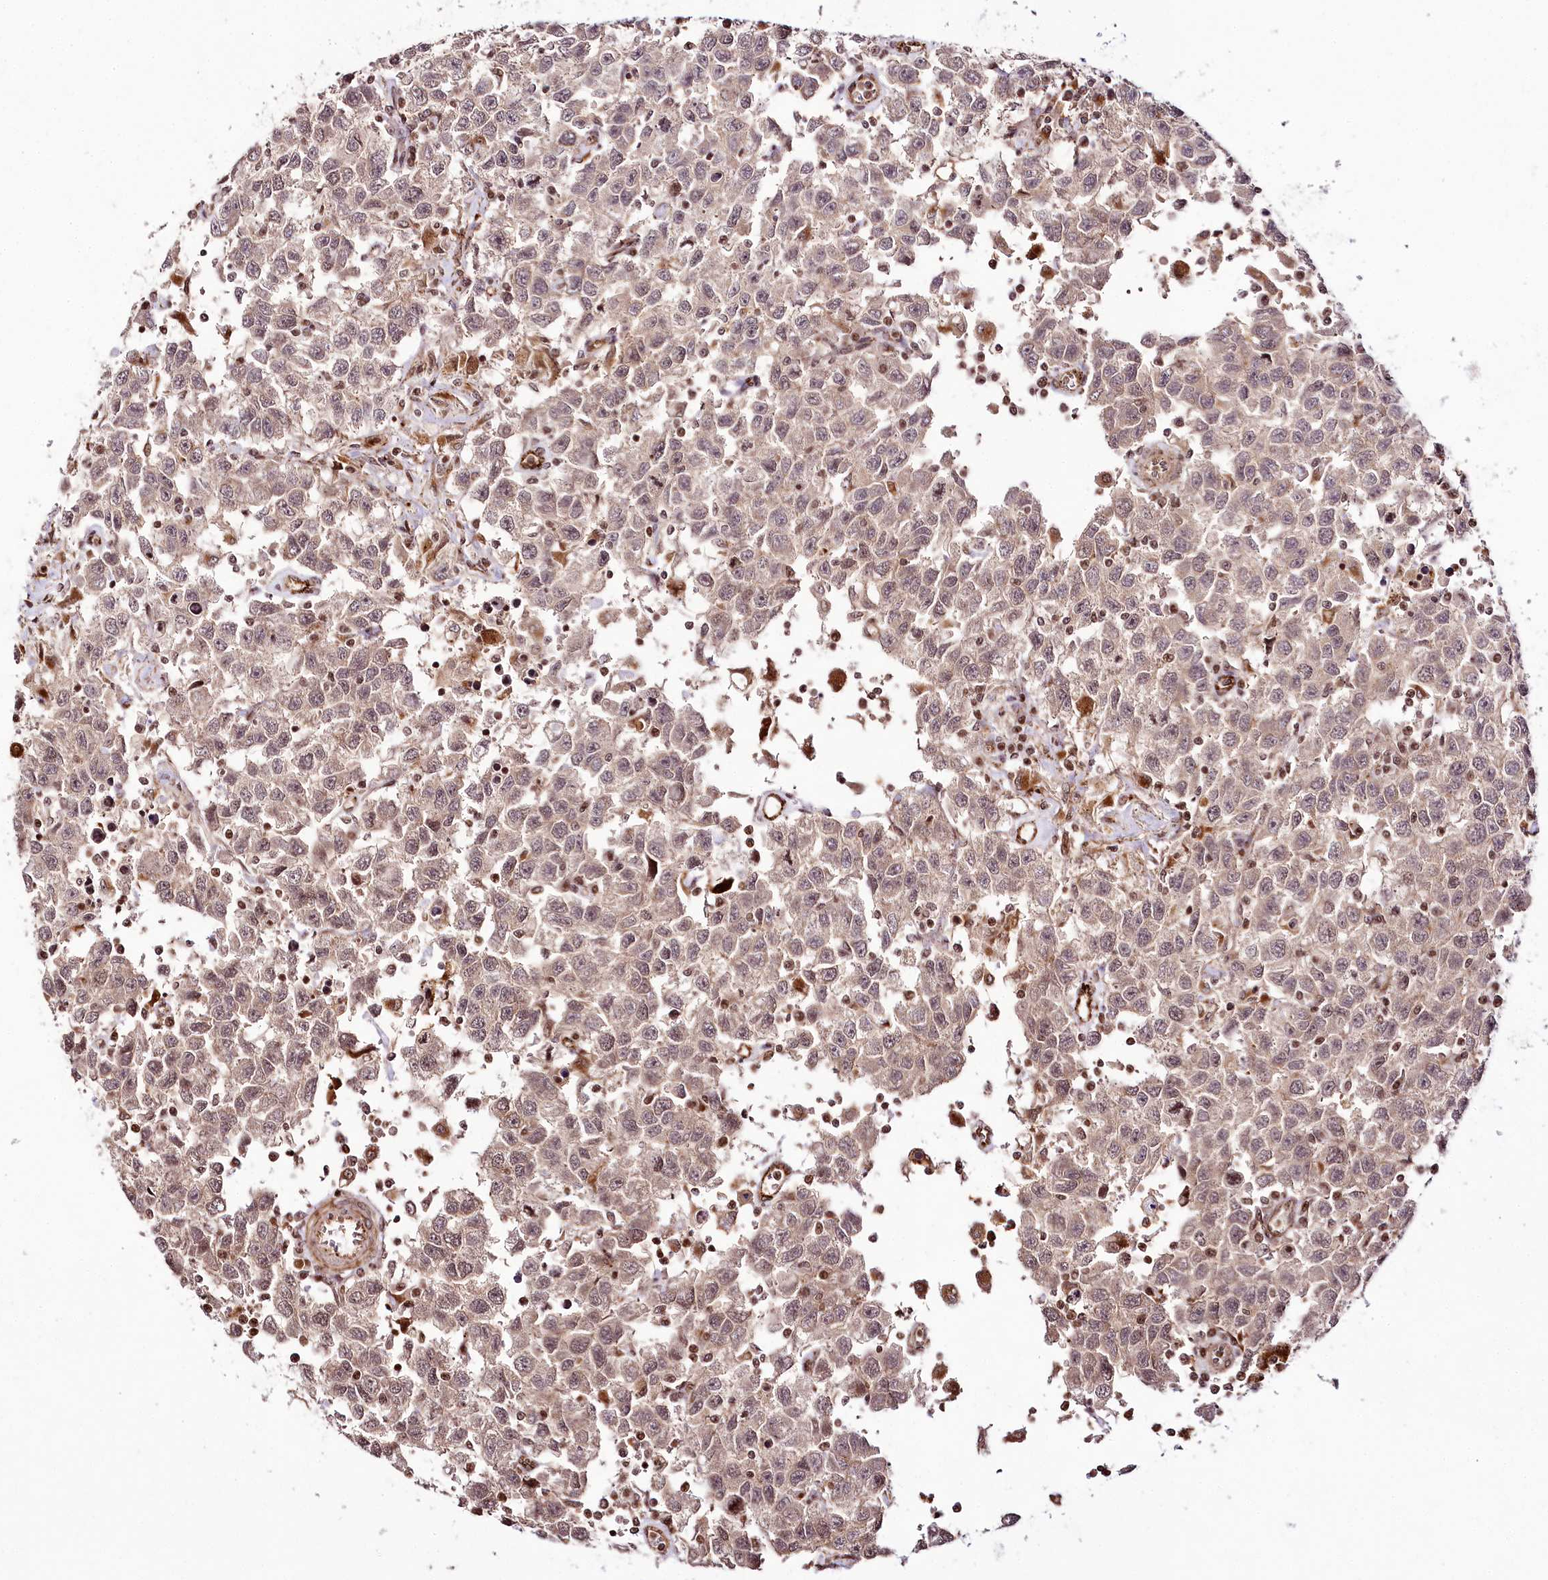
{"staining": {"intensity": "weak", "quantity": "25%-75%", "location": "nuclear"}, "tissue": "testis cancer", "cell_type": "Tumor cells", "image_type": "cancer", "snomed": [{"axis": "morphology", "description": "Seminoma, NOS"}, {"axis": "topography", "description": "Testis"}], "caption": "Protein staining exhibits weak nuclear expression in approximately 25%-75% of tumor cells in testis cancer.", "gene": "HOXC8", "patient": {"sex": "male", "age": 41}}